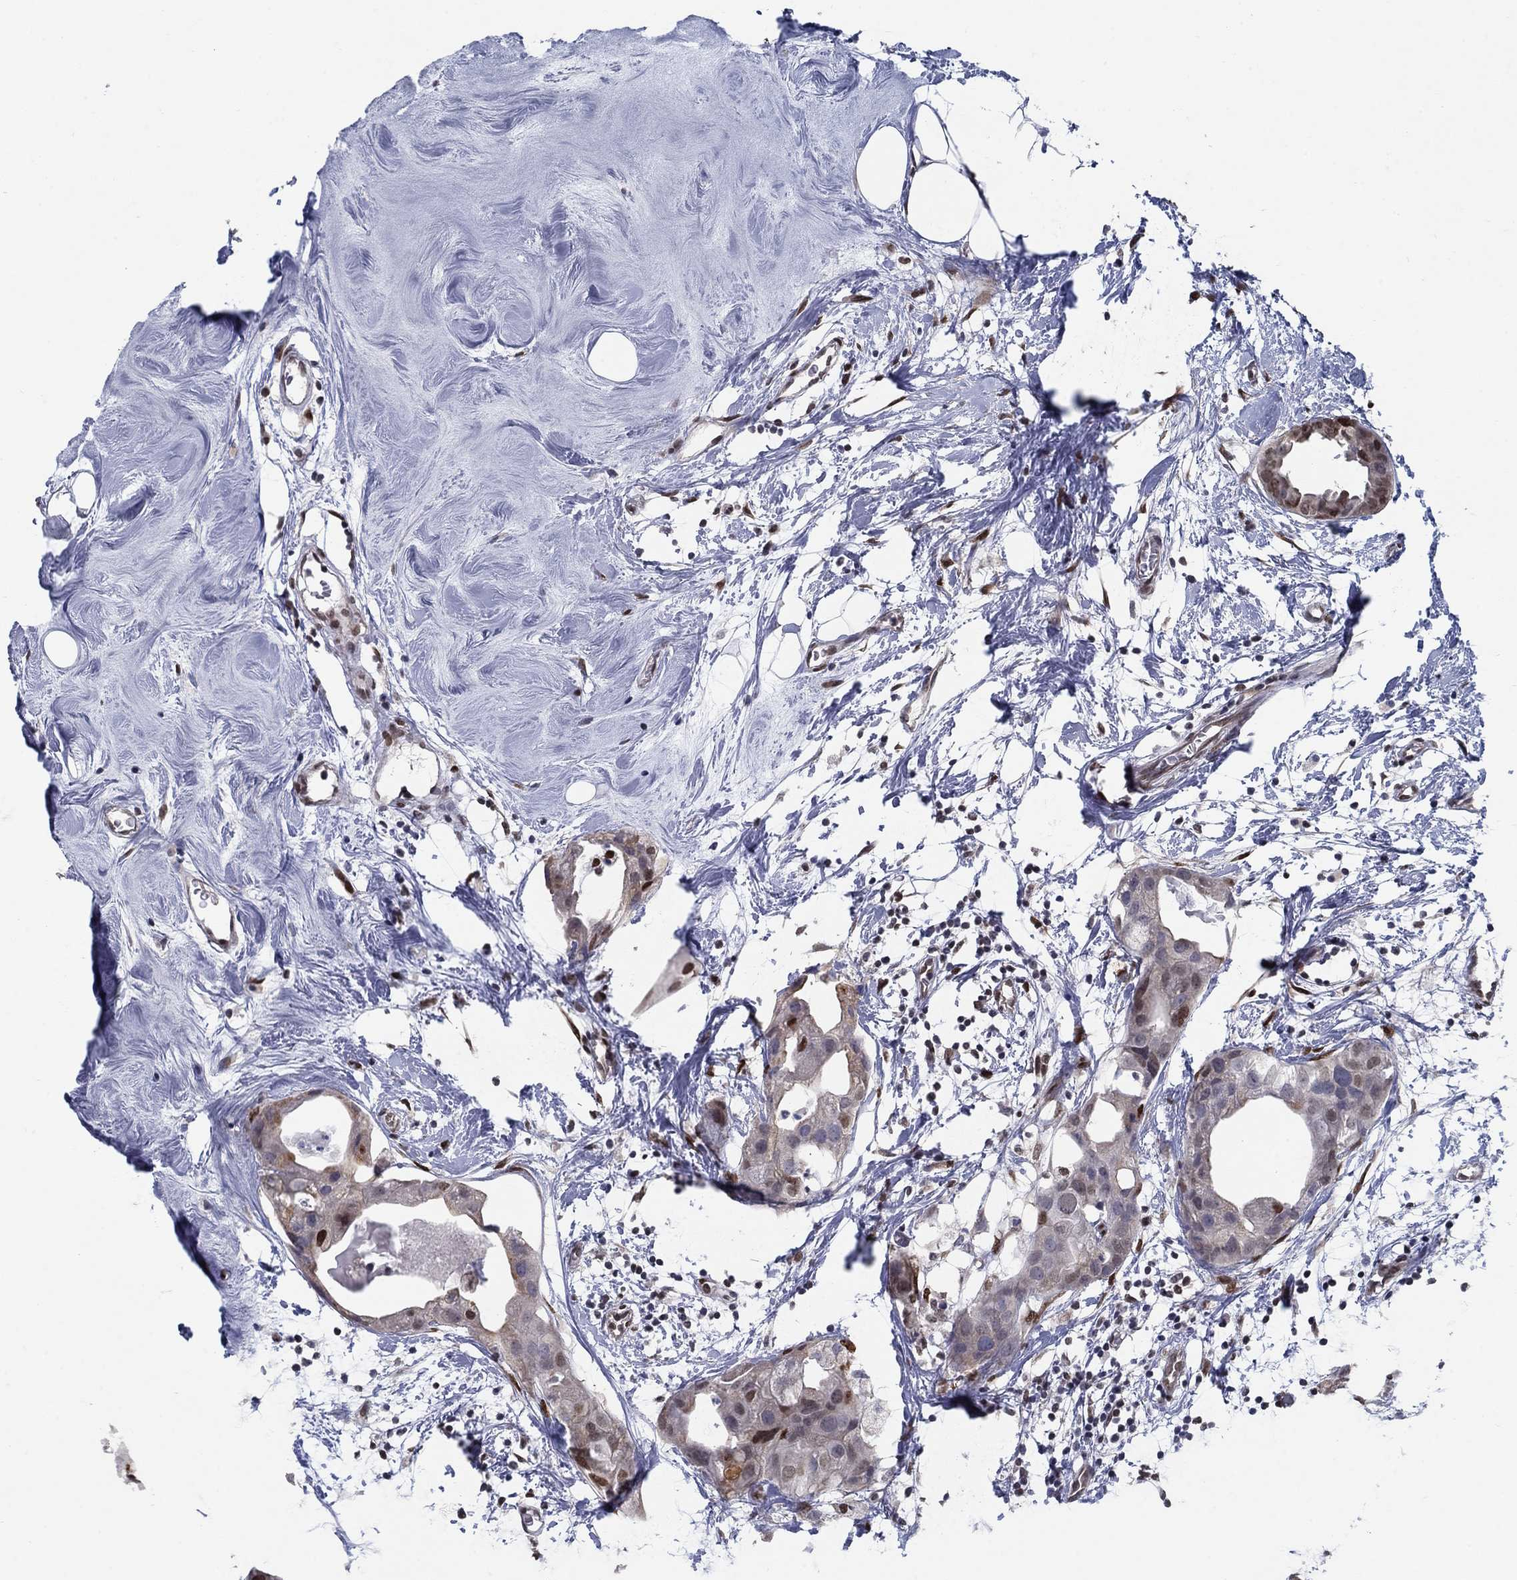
{"staining": {"intensity": "moderate", "quantity": "<25%", "location": "nuclear"}, "tissue": "breast cancer", "cell_type": "Tumor cells", "image_type": "cancer", "snomed": [{"axis": "morphology", "description": "Normal tissue, NOS"}, {"axis": "morphology", "description": "Duct carcinoma"}, {"axis": "topography", "description": "Breast"}], "caption": "Protein staining reveals moderate nuclear staining in about <25% of tumor cells in breast cancer.", "gene": "CENPE", "patient": {"sex": "female", "age": 40}}